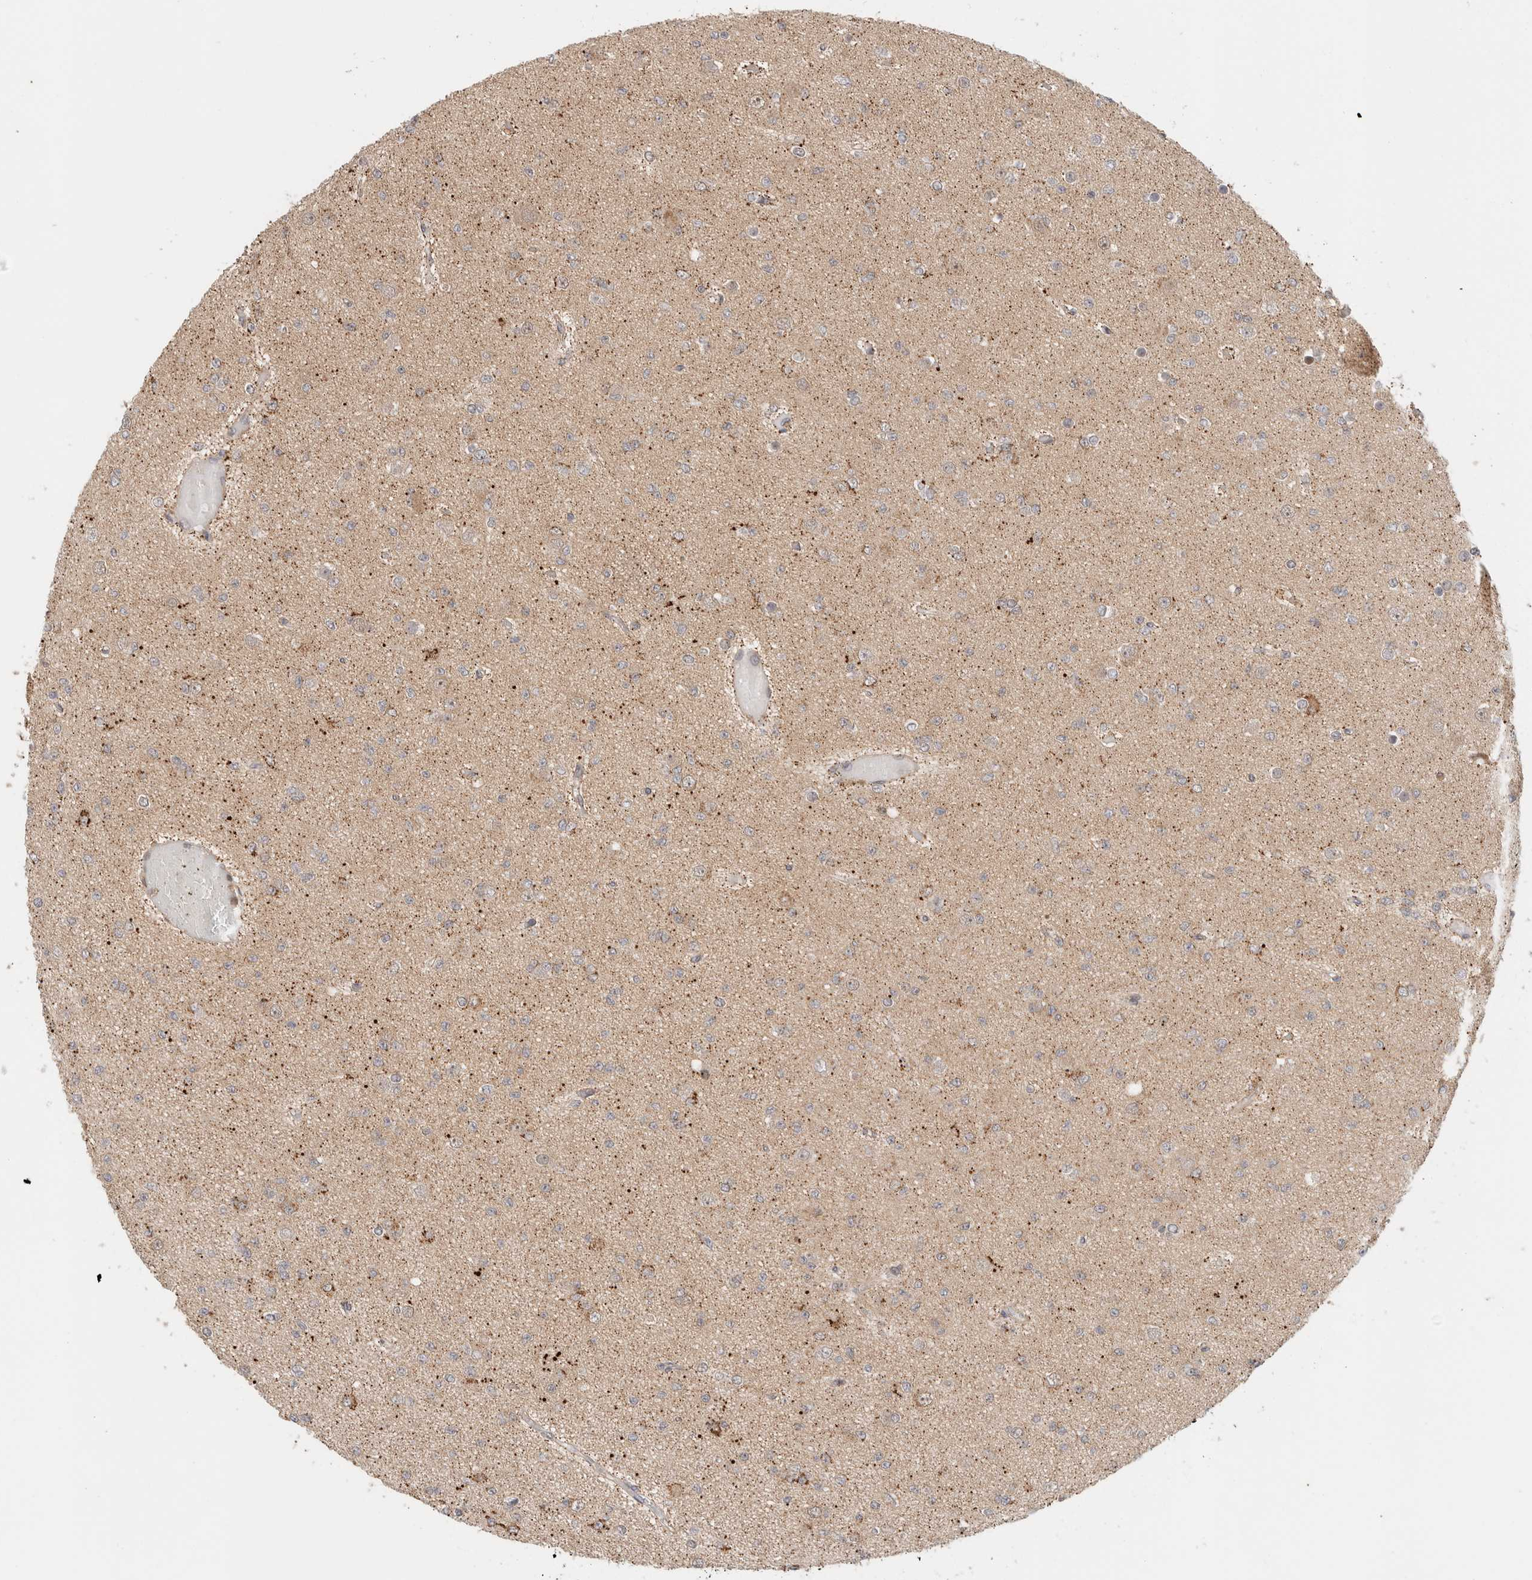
{"staining": {"intensity": "weak", "quantity": "25%-75%", "location": "cytoplasmic/membranous"}, "tissue": "glioma", "cell_type": "Tumor cells", "image_type": "cancer", "snomed": [{"axis": "morphology", "description": "Glioma, malignant, Low grade"}, {"axis": "topography", "description": "Brain"}], "caption": "This histopathology image exhibits immunohistochemistry staining of human malignant glioma (low-grade), with low weak cytoplasmic/membranous positivity in about 25%-75% of tumor cells.", "gene": "OTUD6B", "patient": {"sex": "female", "age": 22}}